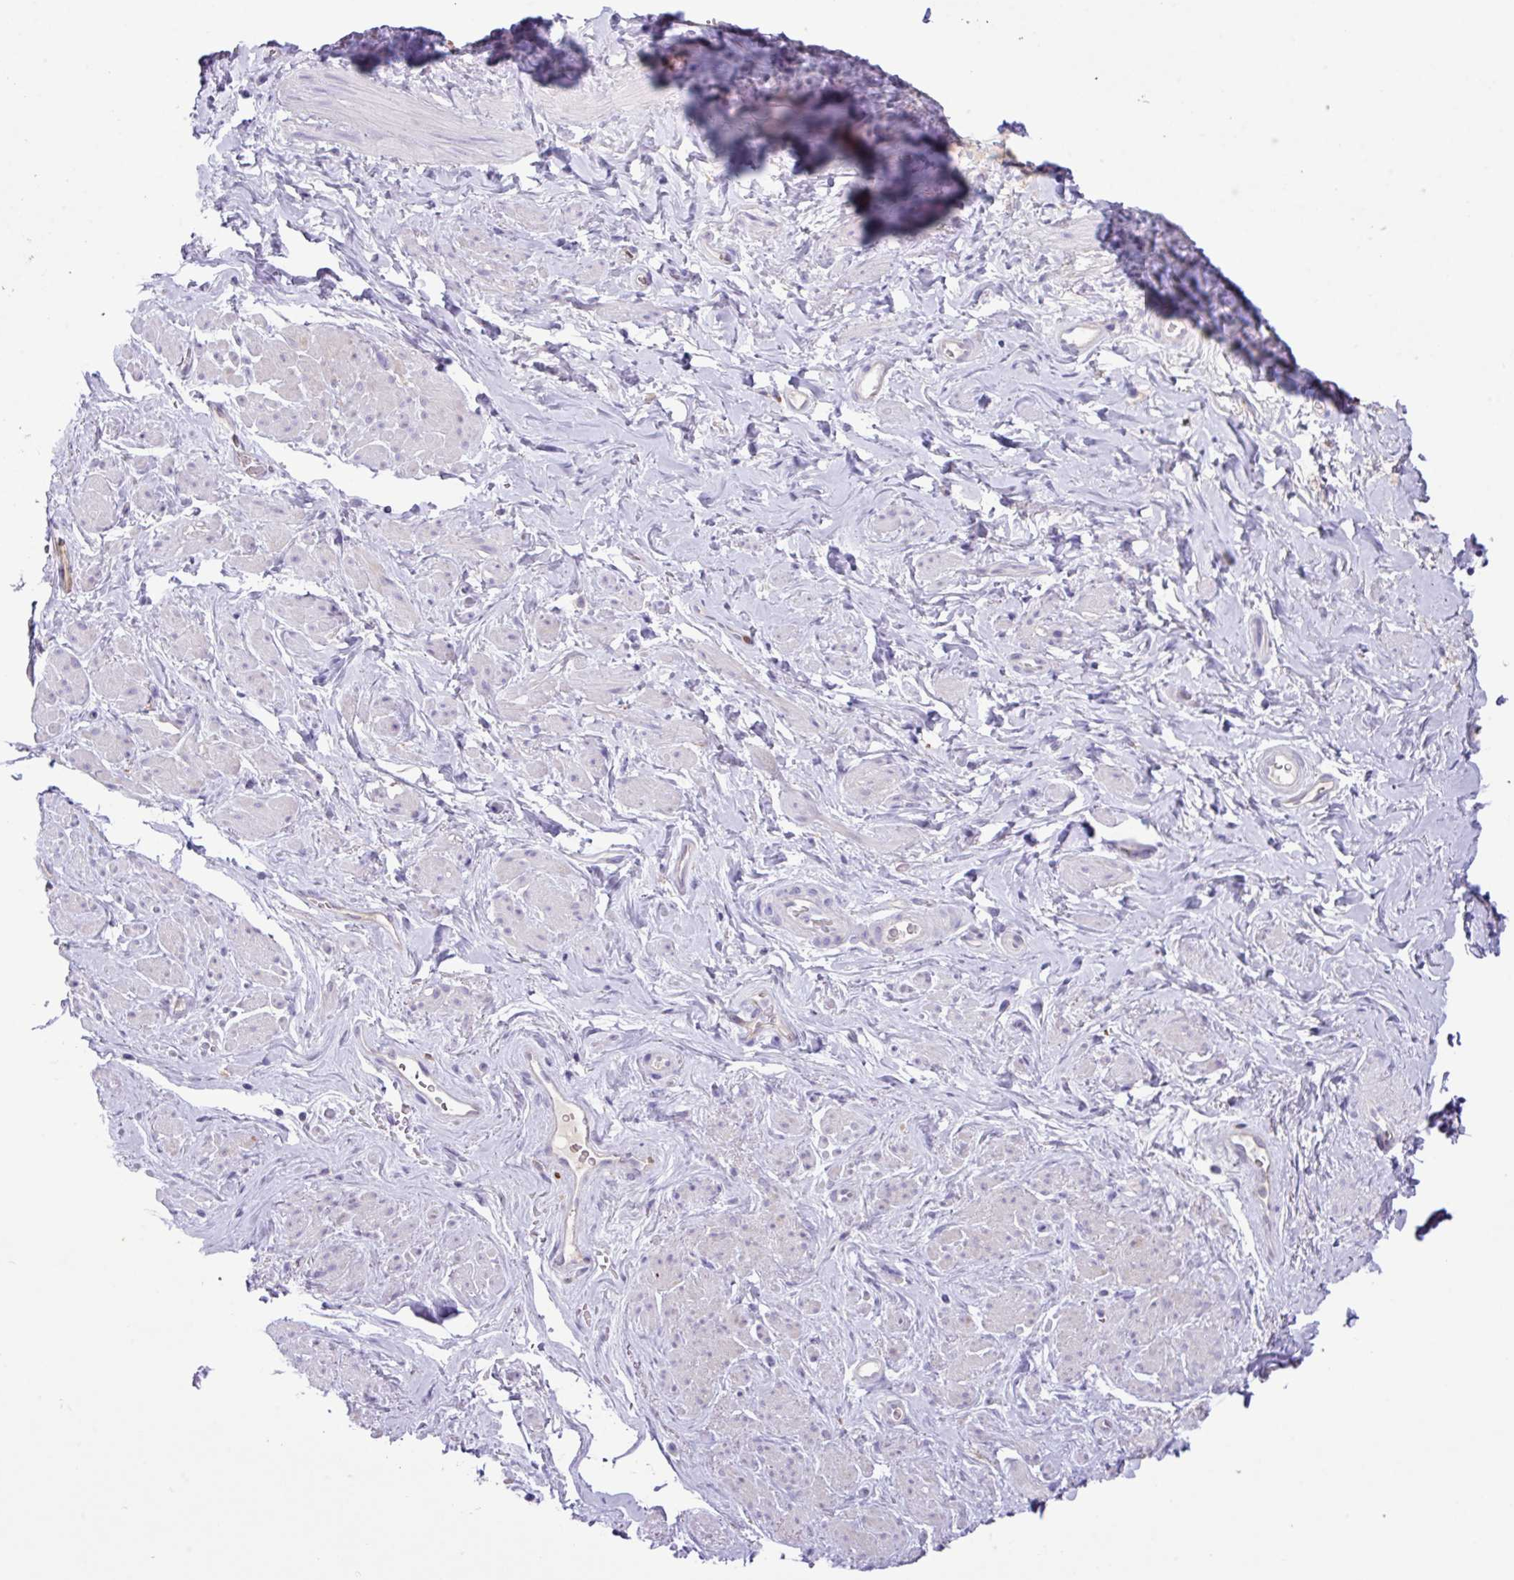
{"staining": {"intensity": "negative", "quantity": "none", "location": "none"}, "tissue": "smooth muscle", "cell_type": "Smooth muscle cells", "image_type": "normal", "snomed": [{"axis": "morphology", "description": "Normal tissue, NOS"}, {"axis": "topography", "description": "Smooth muscle"}, {"axis": "topography", "description": "Peripheral nerve tissue"}], "caption": "This histopathology image is of normal smooth muscle stained with IHC to label a protein in brown with the nuclei are counter-stained blue. There is no expression in smooth muscle cells.", "gene": "ZNF524", "patient": {"sex": "male", "age": 69}}